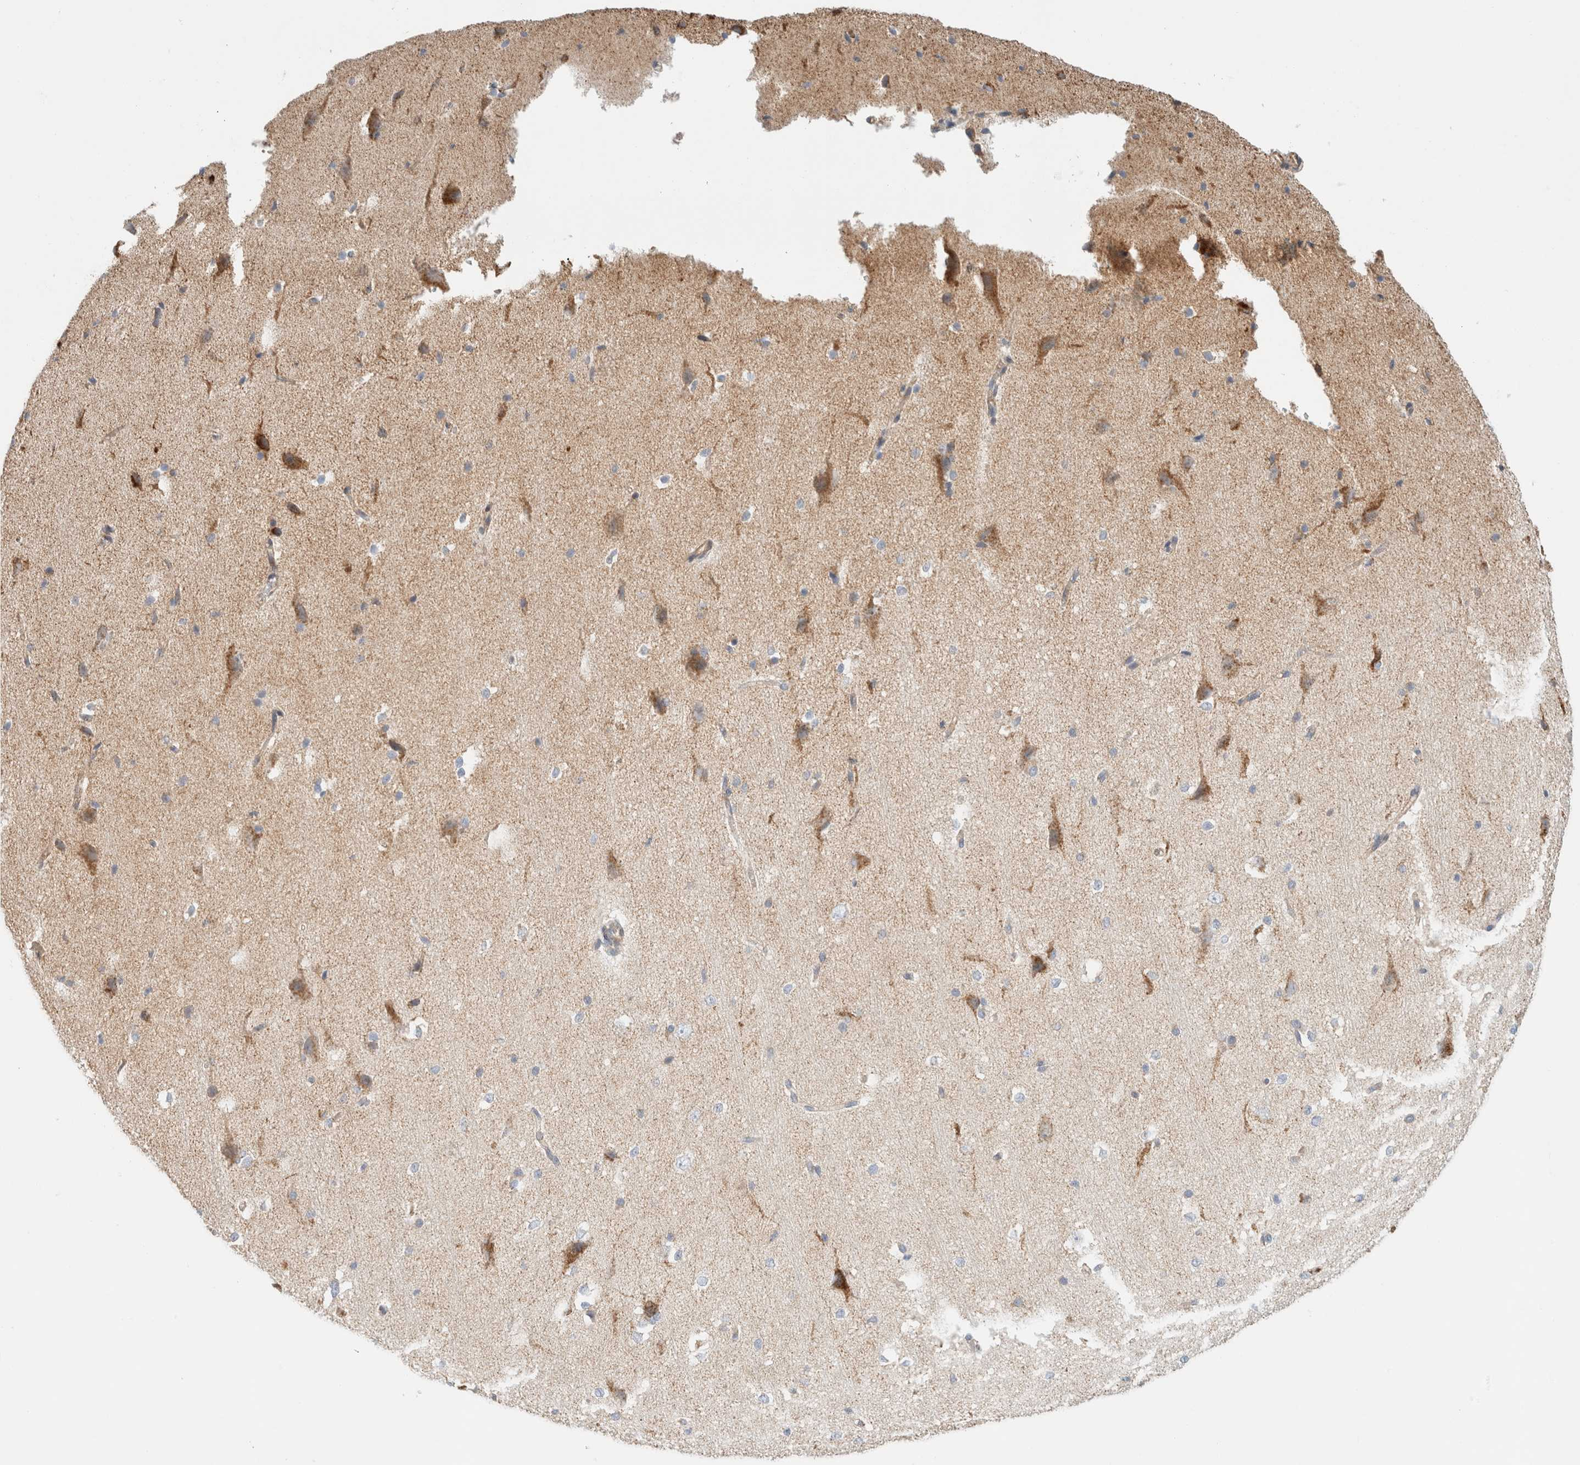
{"staining": {"intensity": "weak", "quantity": ">75%", "location": "cytoplasmic/membranous"}, "tissue": "cerebral cortex", "cell_type": "Endothelial cells", "image_type": "normal", "snomed": [{"axis": "morphology", "description": "Normal tissue, NOS"}, {"axis": "morphology", "description": "Developmental malformation"}, {"axis": "topography", "description": "Cerebral cortex"}], "caption": "Endothelial cells reveal weak cytoplasmic/membranous staining in approximately >75% of cells in benign cerebral cortex.", "gene": "MRM3", "patient": {"sex": "female", "age": 30}}